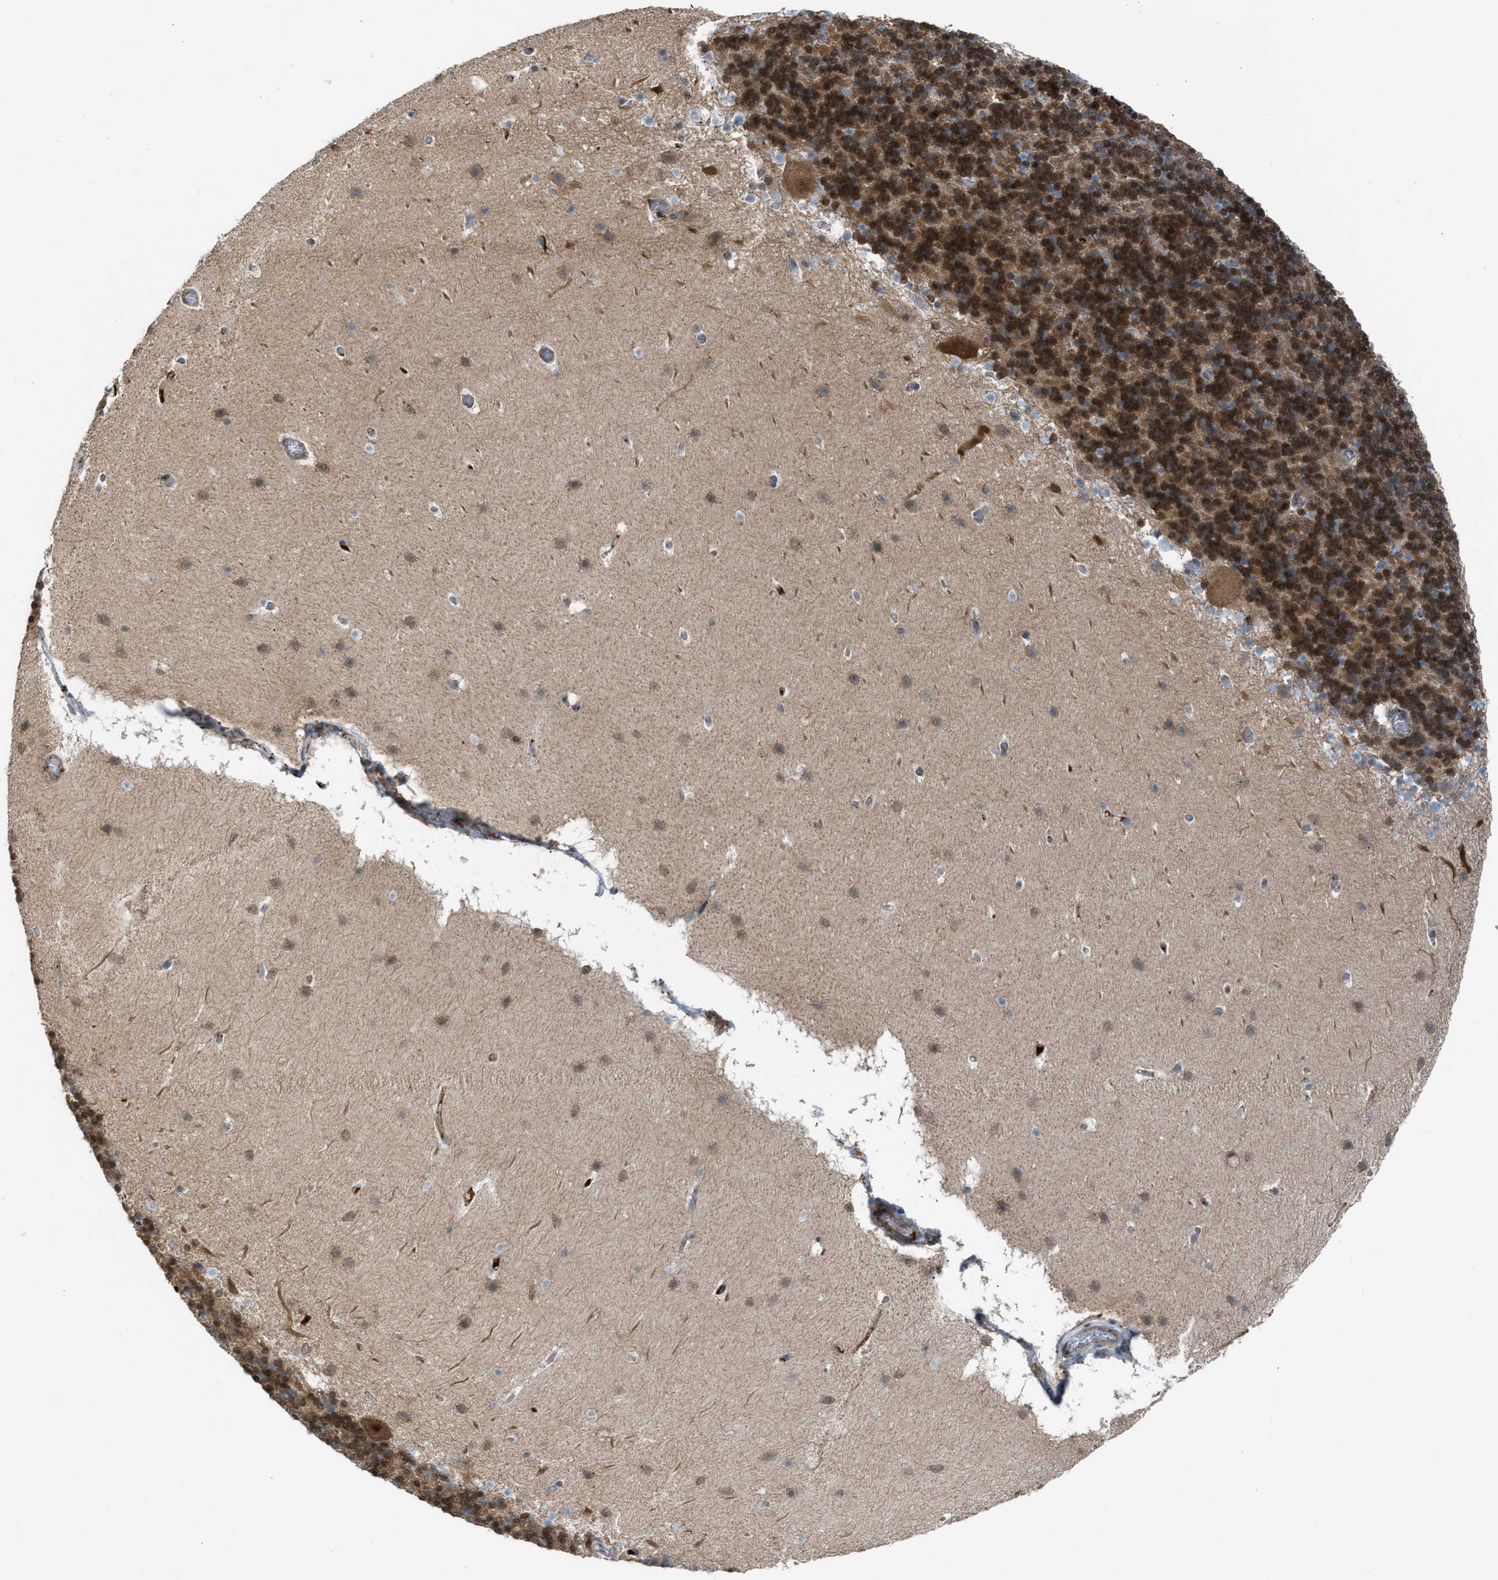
{"staining": {"intensity": "strong", "quantity": ">75%", "location": "cytoplasmic/membranous,nuclear"}, "tissue": "cerebellum", "cell_type": "Cells in granular layer", "image_type": "normal", "snomed": [{"axis": "morphology", "description": "Normal tissue, NOS"}, {"axis": "topography", "description": "Cerebellum"}], "caption": "Protein staining of unremarkable cerebellum reveals strong cytoplasmic/membranous,nuclear staining in about >75% of cells in granular layer.", "gene": "CRTC1", "patient": {"sex": "male", "age": 45}}